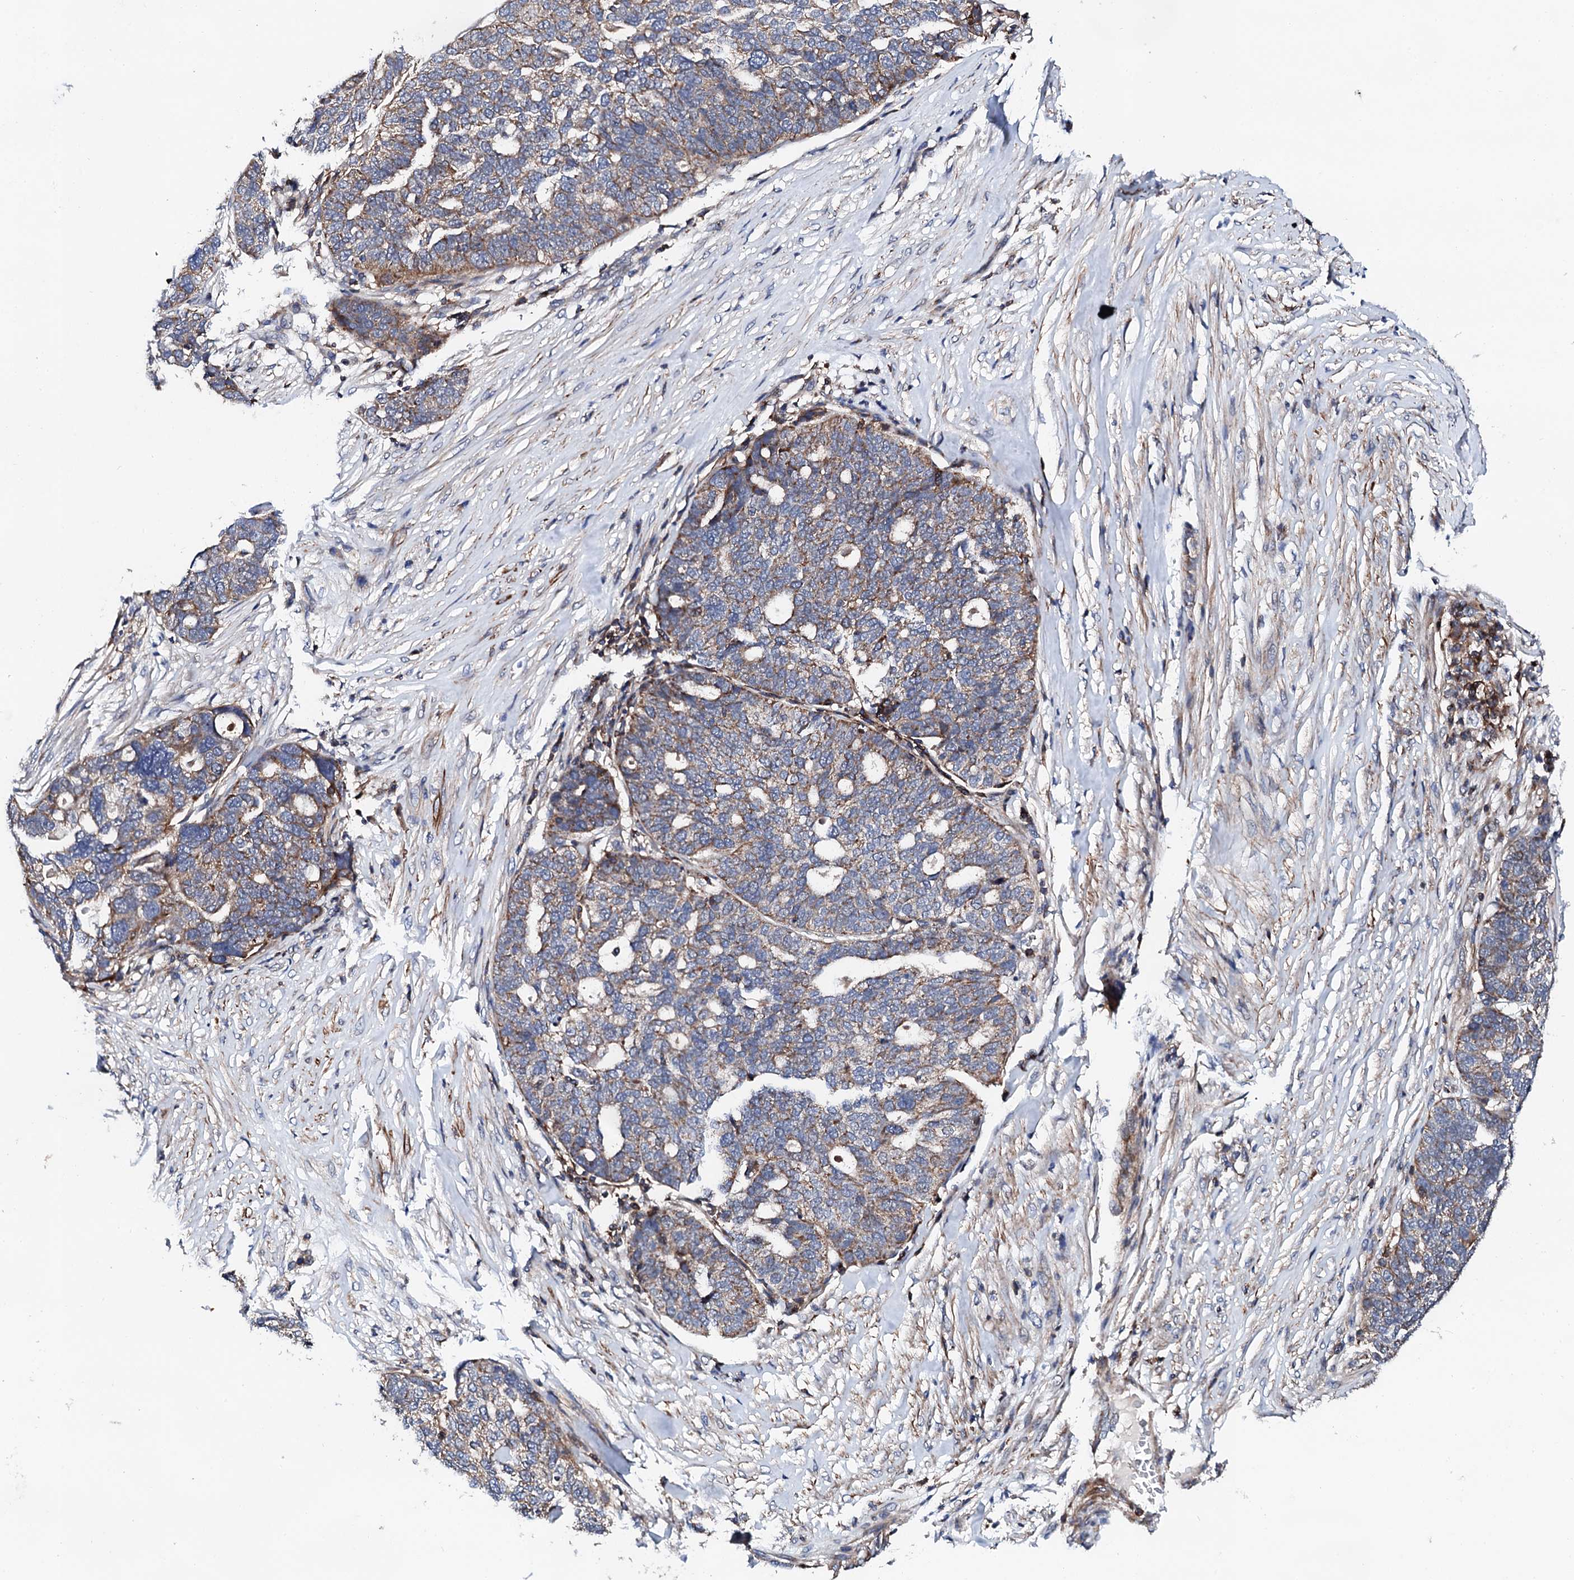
{"staining": {"intensity": "weak", "quantity": "25%-75%", "location": "cytoplasmic/membranous"}, "tissue": "ovarian cancer", "cell_type": "Tumor cells", "image_type": "cancer", "snomed": [{"axis": "morphology", "description": "Cystadenocarcinoma, serous, NOS"}, {"axis": "topography", "description": "Ovary"}], "caption": "Immunohistochemical staining of serous cystadenocarcinoma (ovarian) reveals weak cytoplasmic/membranous protein positivity in about 25%-75% of tumor cells. The staining is performed using DAB brown chromogen to label protein expression. The nuclei are counter-stained blue using hematoxylin.", "gene": "COG4", "patient": {"sex": "female", "age": 59}}